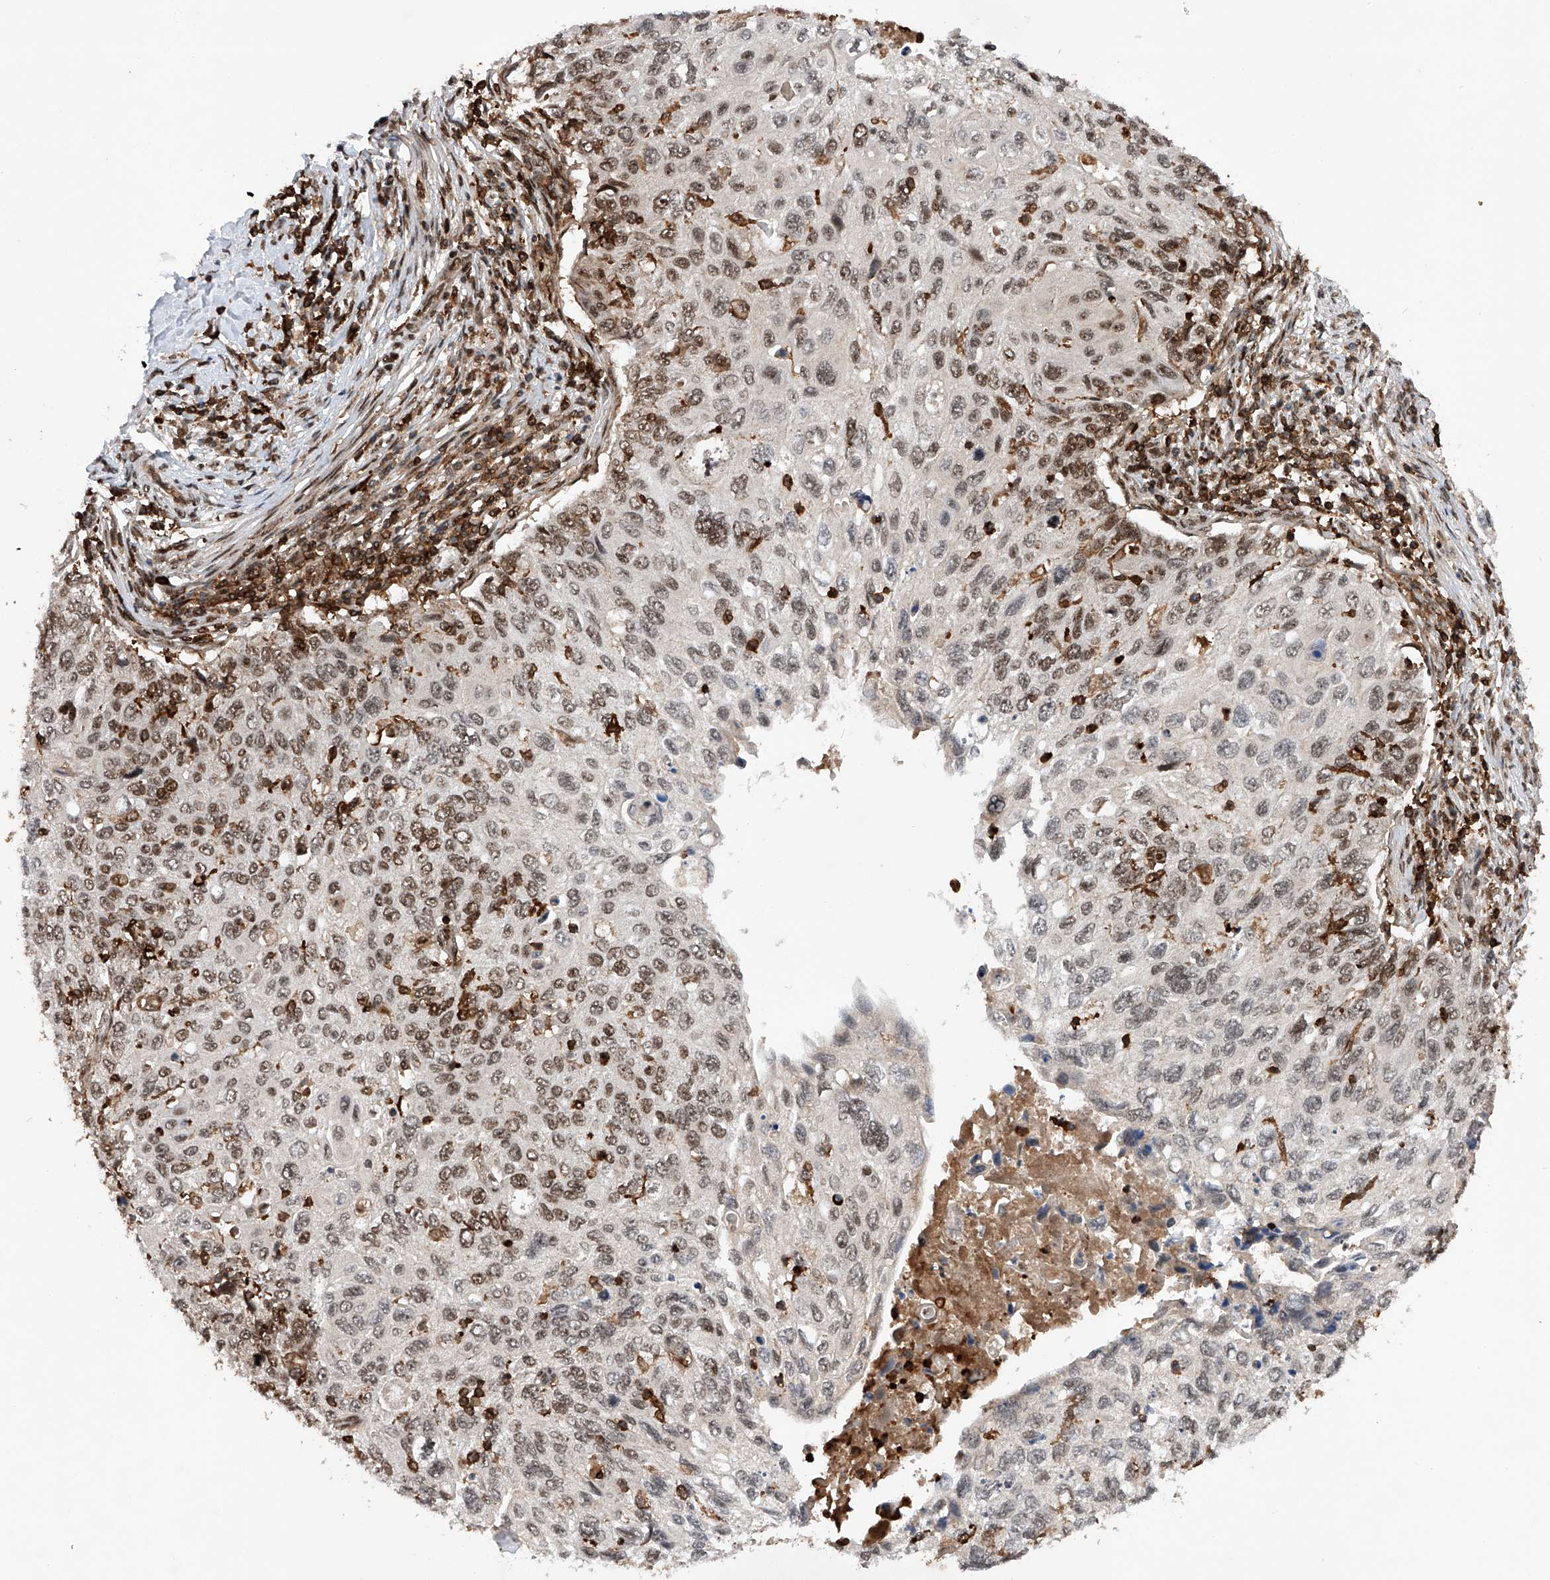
{"staining": {"intensity": "moderate", "quantity": "25%-75%", "location": "nuclear"}, "tissue": "cervical cancer", "cell_type": "Tumor cells", "image_type": "cancer", "snomed": [{"axis": "morphology", "description": "Squamous cell carcinoma, NOS"}, {"axis": "topography", "description": "Cervix"}], "caption": "A medium amount of moderate nuclear positivity is appreciated in approximately 25%-75% of tumor cells in squamous cell carcinoma (cervical) tissue. (DAB IHC with brightfield microscopy, high magnification).", "gene": "ZNF280D", "patient": {"sex": "female", "age": 70}}